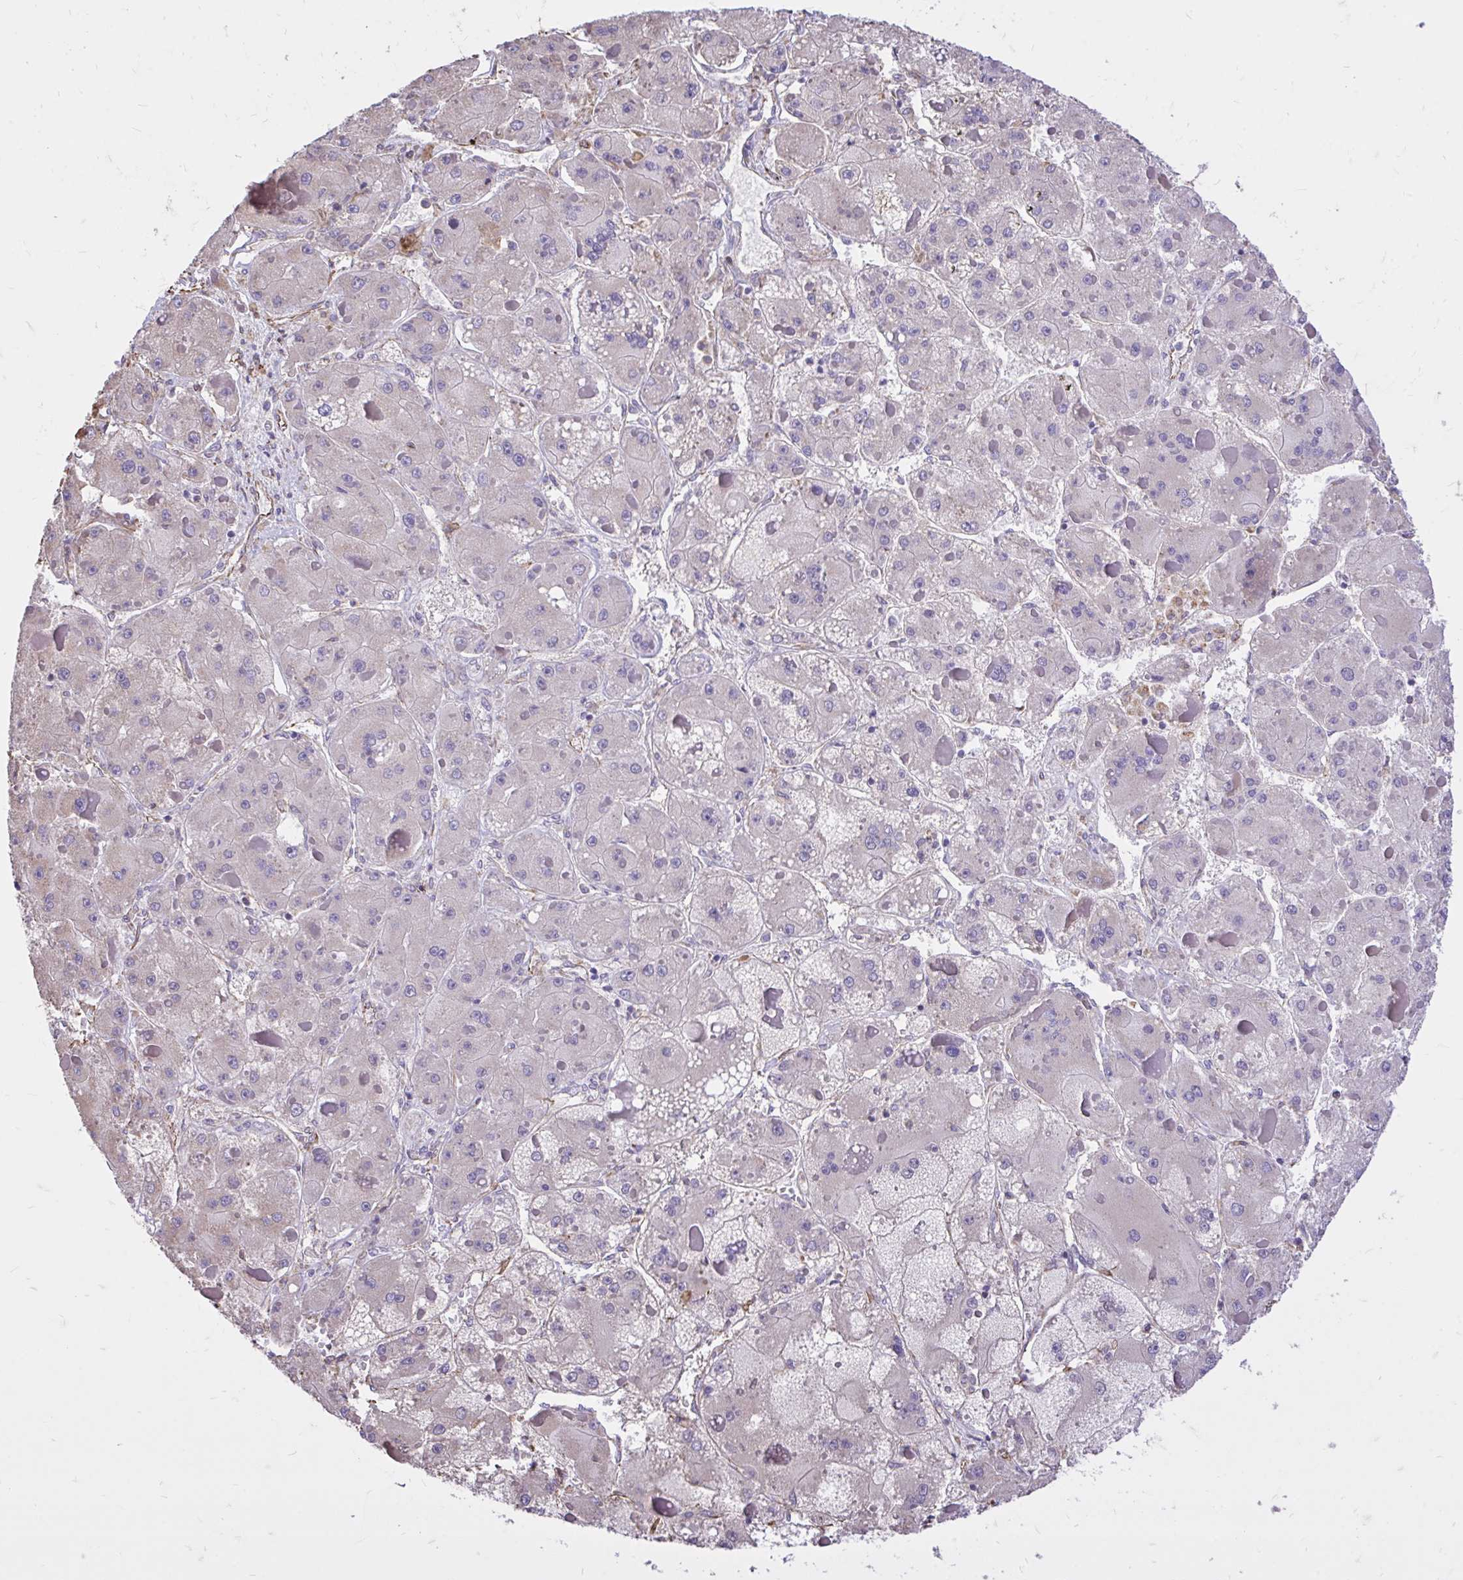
{"staining": {"intensity": "negative", "quantity": "none", "location": "none"}, "tissue": "liver cancer", "cell_type": "Tumor cells", "image_type": "cancer", "snomed": [{"axis": "morphology", "description": "Carcinoma, Hepatocellular, NOS"}, {"axis": "topography", "description": "Liver"}], "caption": "Liver cancer (hepatocellular carcinoma) was stained to show a protein in brown. There is no significant expression in tumor cells. The staining was performed using DAB (3,3'-diaminobenzidine) to visualize the protein expression in brown, while the nuclei were stained in blue with hematoxylin (Magnification: 20x).", "gene": "RNF103", "patient": {"sex": "female", "age": 73}}